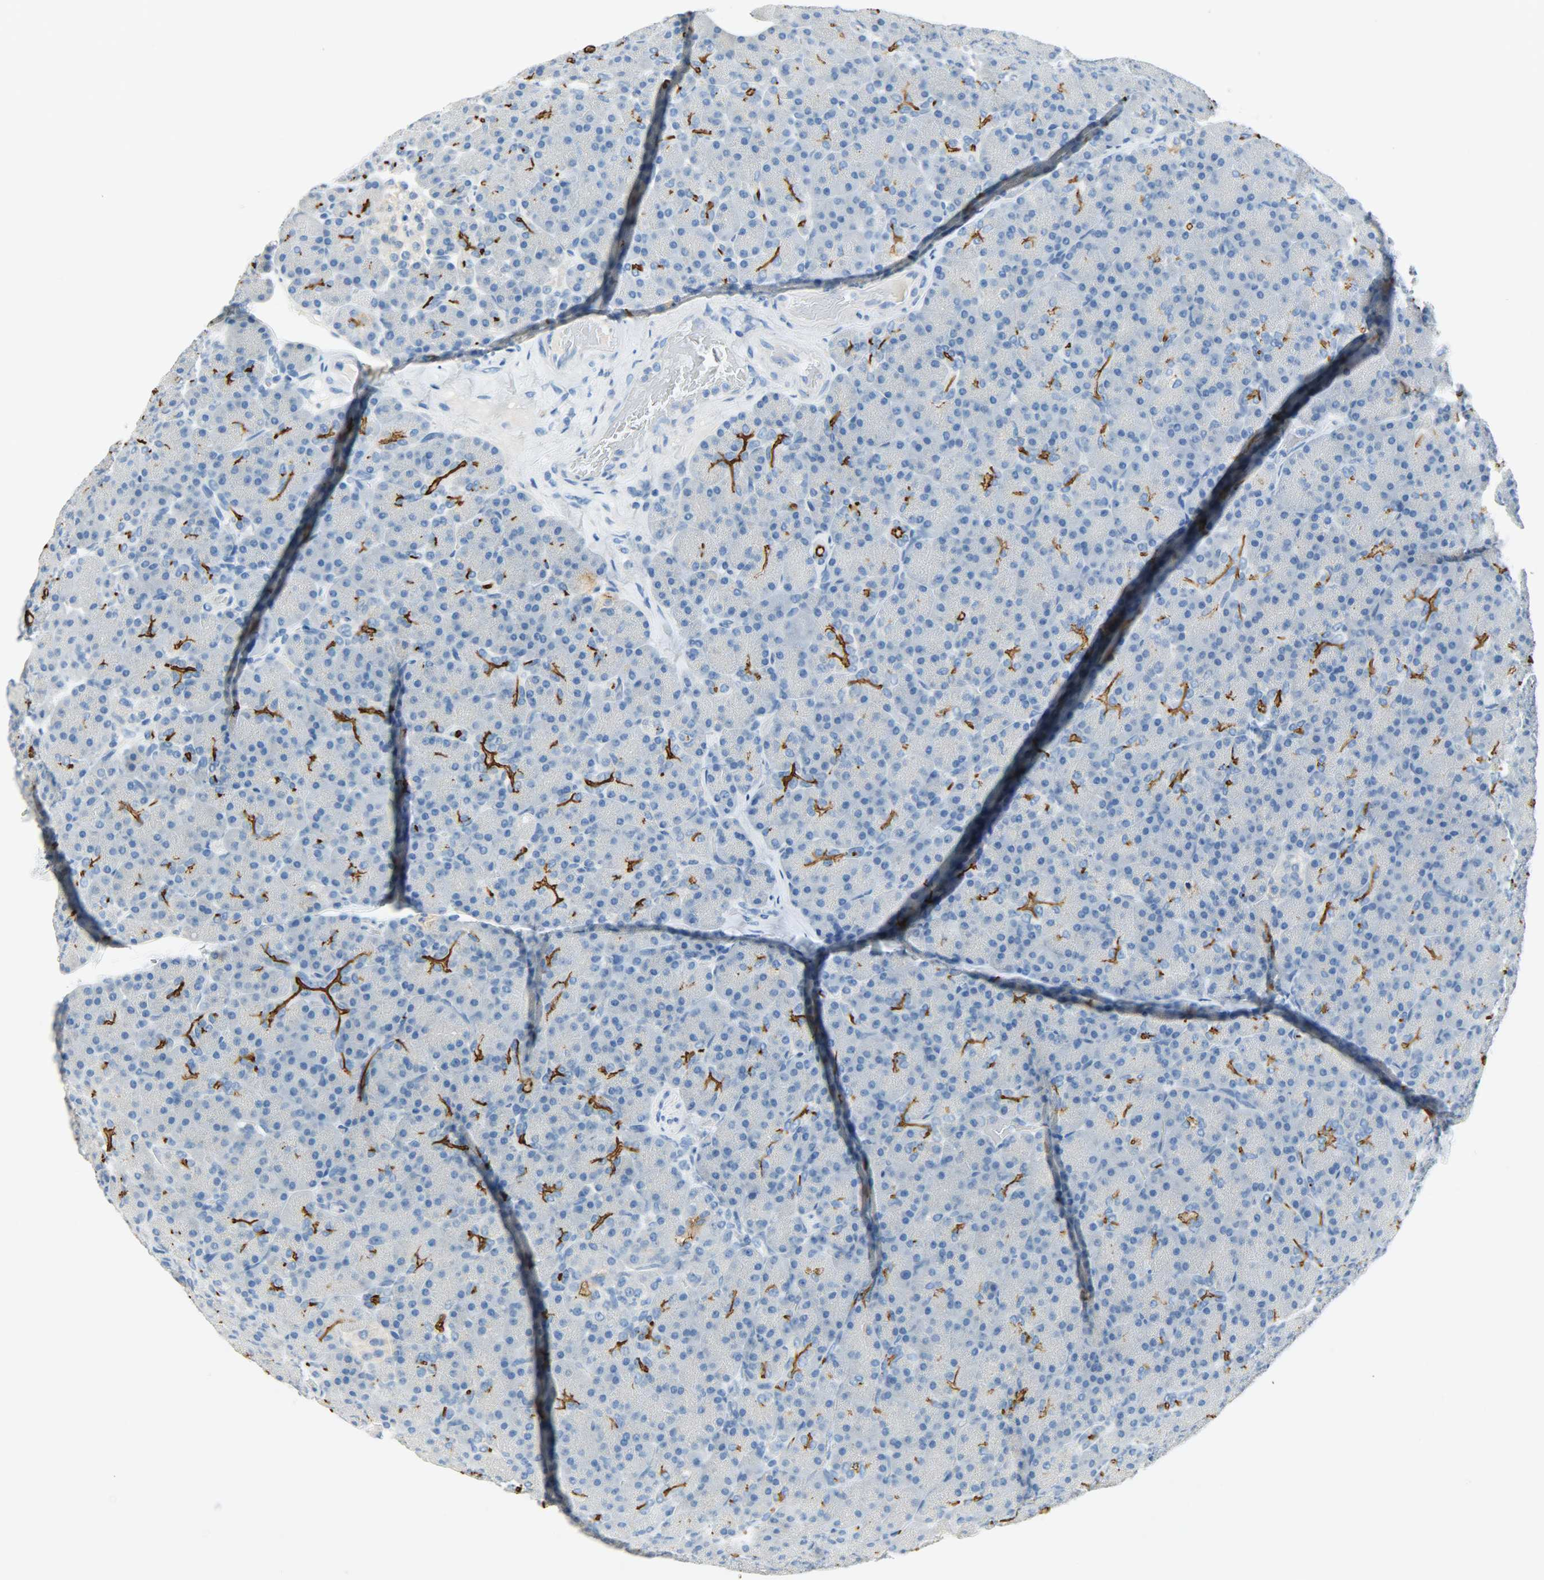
{"staining": {"intensity": "strong", "quantity": "<25%", "location": "cytoplasmic/membranous"}, "tissue": "pancreas", "cell_type": "Exocrine glandular cells", "image_type": "normal", "snomed": [{"axis": "morphology", "description": "Normal tissue, NOS"}, {"axis": "topography", "description": "Pancreas"}], "caption": "This histopathology image reveals immunohistochemistry staining of benign human pancreas, with medium strong cytoplasmic/membranous expression in approximately <25% of exocrine glandular cells.", "gene": "PROM1", "patient": {"sex": "female", "age": 43}}